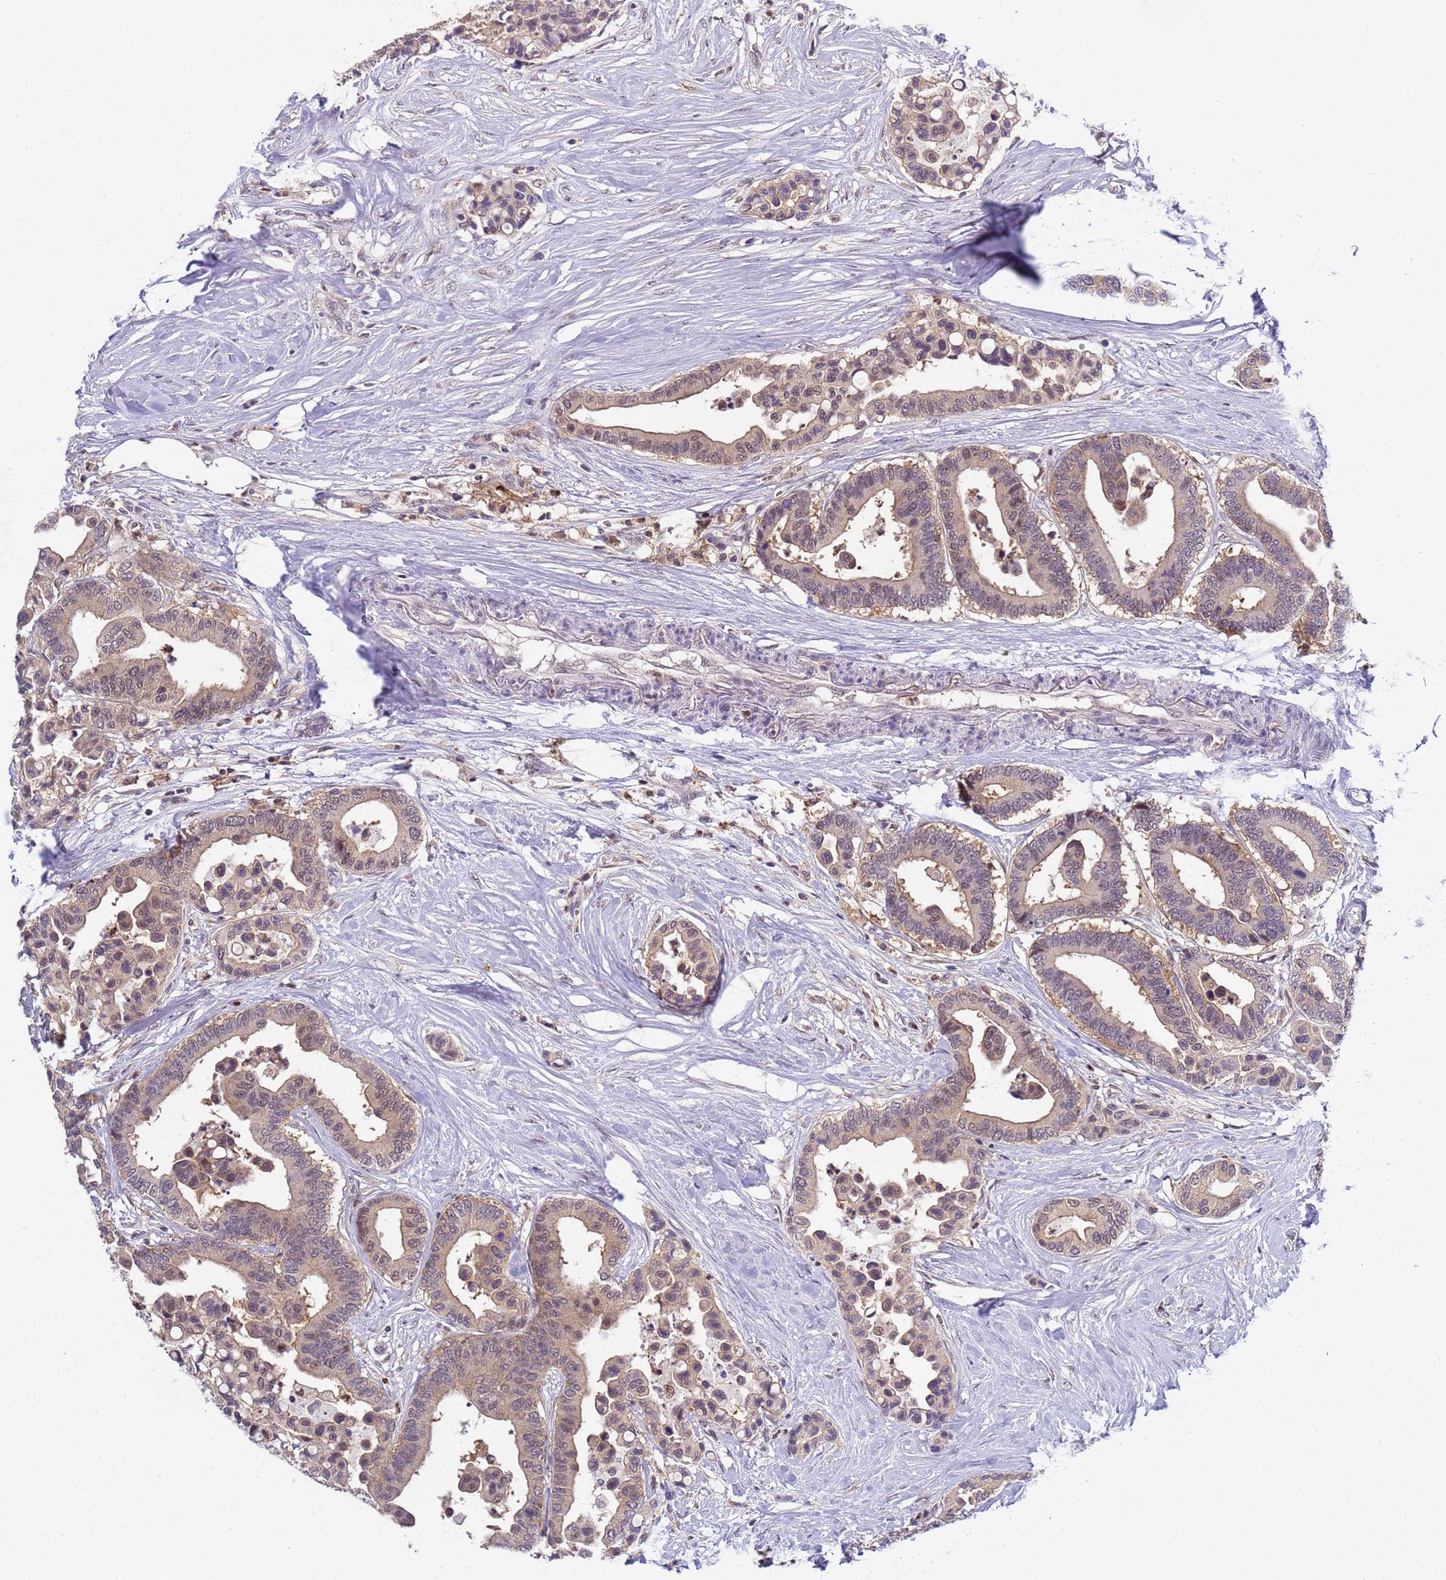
{"staining": {"intensity": "weak", "quantity": "25%-75%", "location": "nuclear"}, "tissue": "colorectal cancer", "cell_type": "Tumor cells", "image_type": "cancer", "snomed": [{"axis": "morphology", "description": "Adenocarcinoma, NOS"}, {"axis": "topography", "description": "Colon"}], "caption": "Adenocarcinoma (colorectal) was stained to show a protein in brown. There is low levels of weak nuclear positivity in about 25%-75% of tumor cells.", "gene": "CD53", "patient": {"sex": "male", "age": 82}}